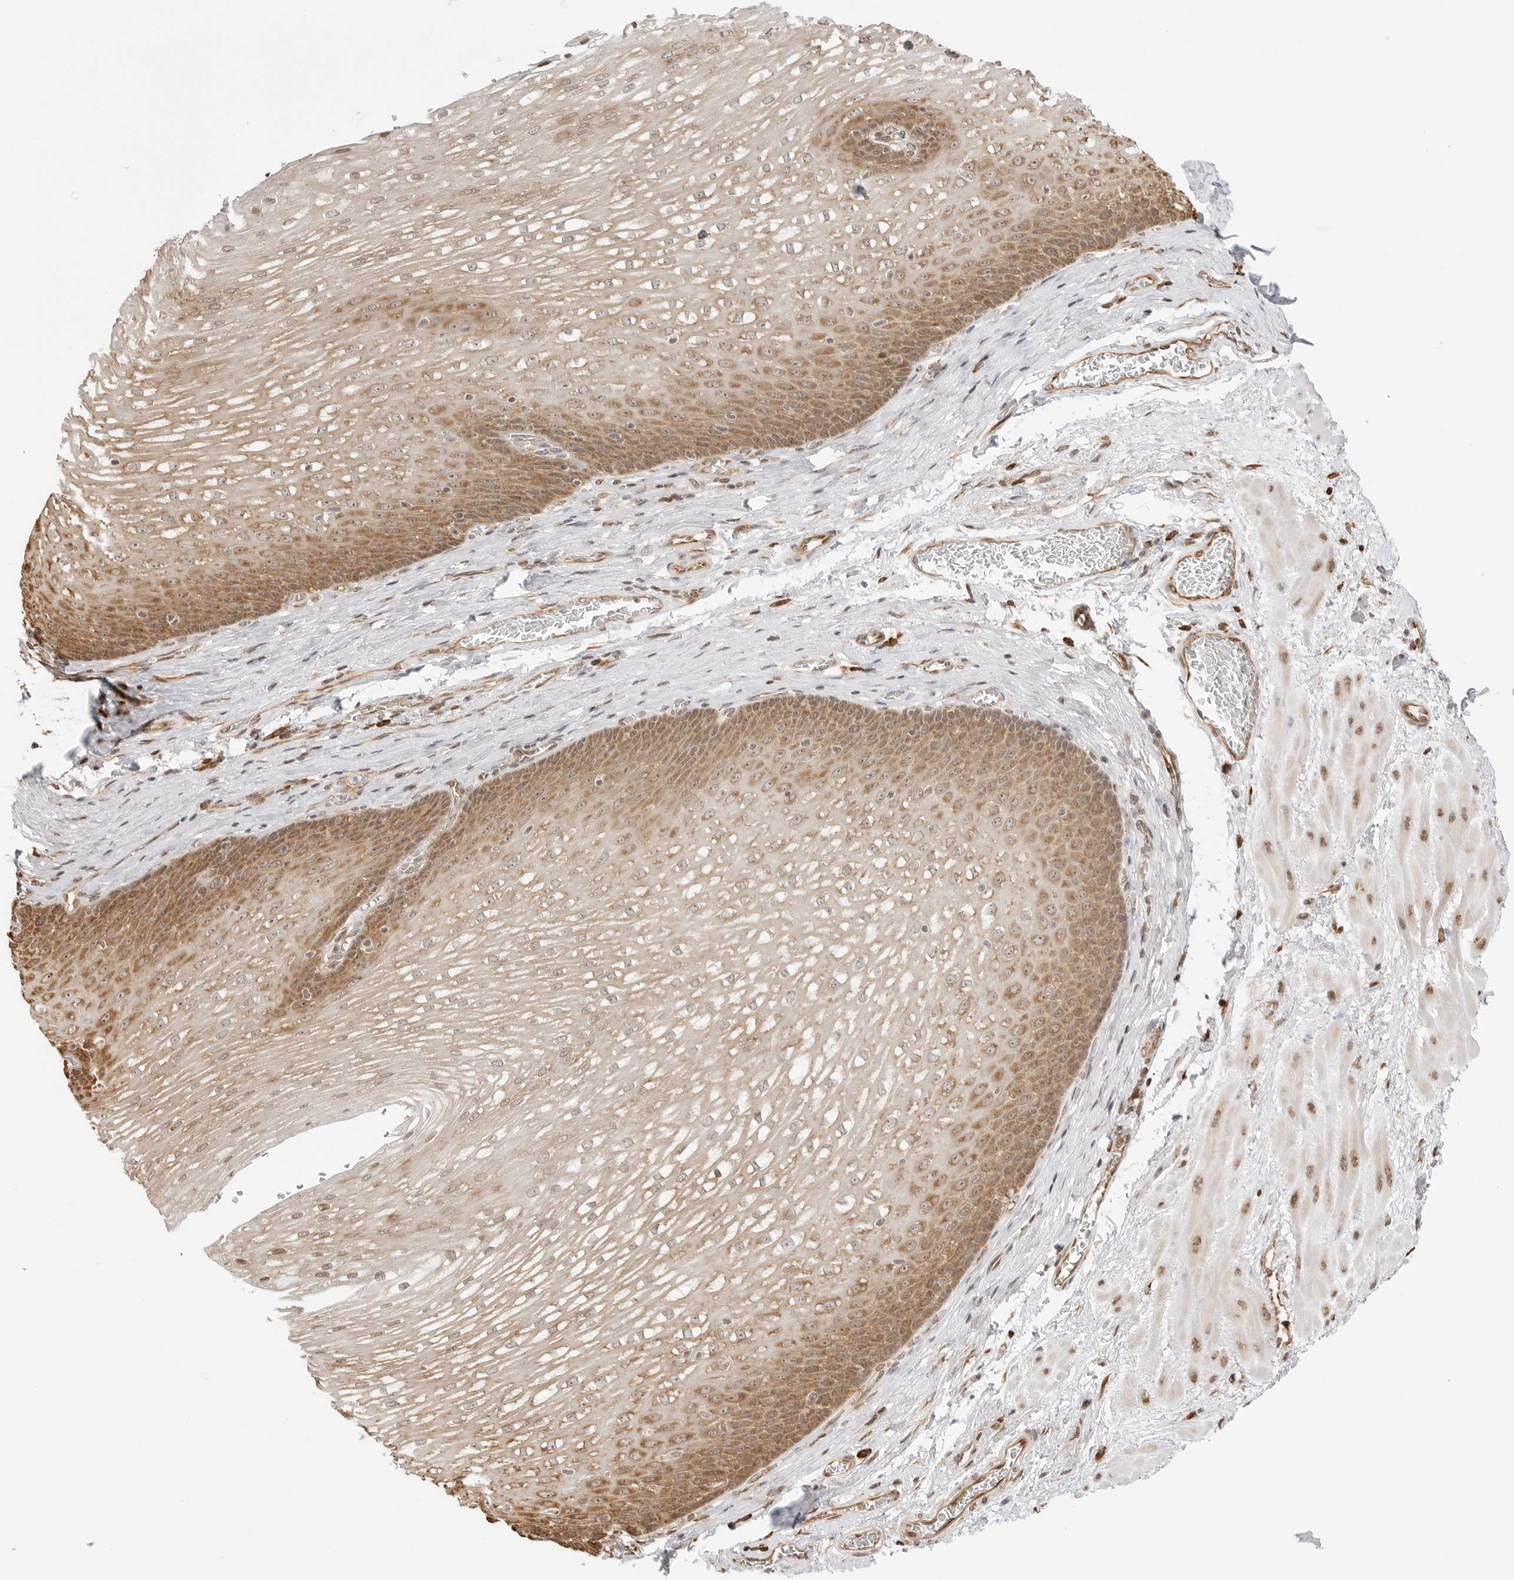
{"staining": {"intensity": "moderate", "quantity": ">75%", "location": "cytoplasmic/membranous,nuclear"}, "tissue": "esophagus", "cell_type": "Squamous epithelial cells", "image_type": "normal", "snomed": [{"axis": "morphology", "description": "Normal tissue, NOS"}, {"axis": "topography", "description": "Esophagus"}], "caption": "Immunohistochemical staining of normal esophagus displays moderate cytoplasmic/membranous,nuclear protein expression in about >75% of squamous epithelial cells.", "gene": "FKBP14", "patient": {"sex": "male", "age": 48}}